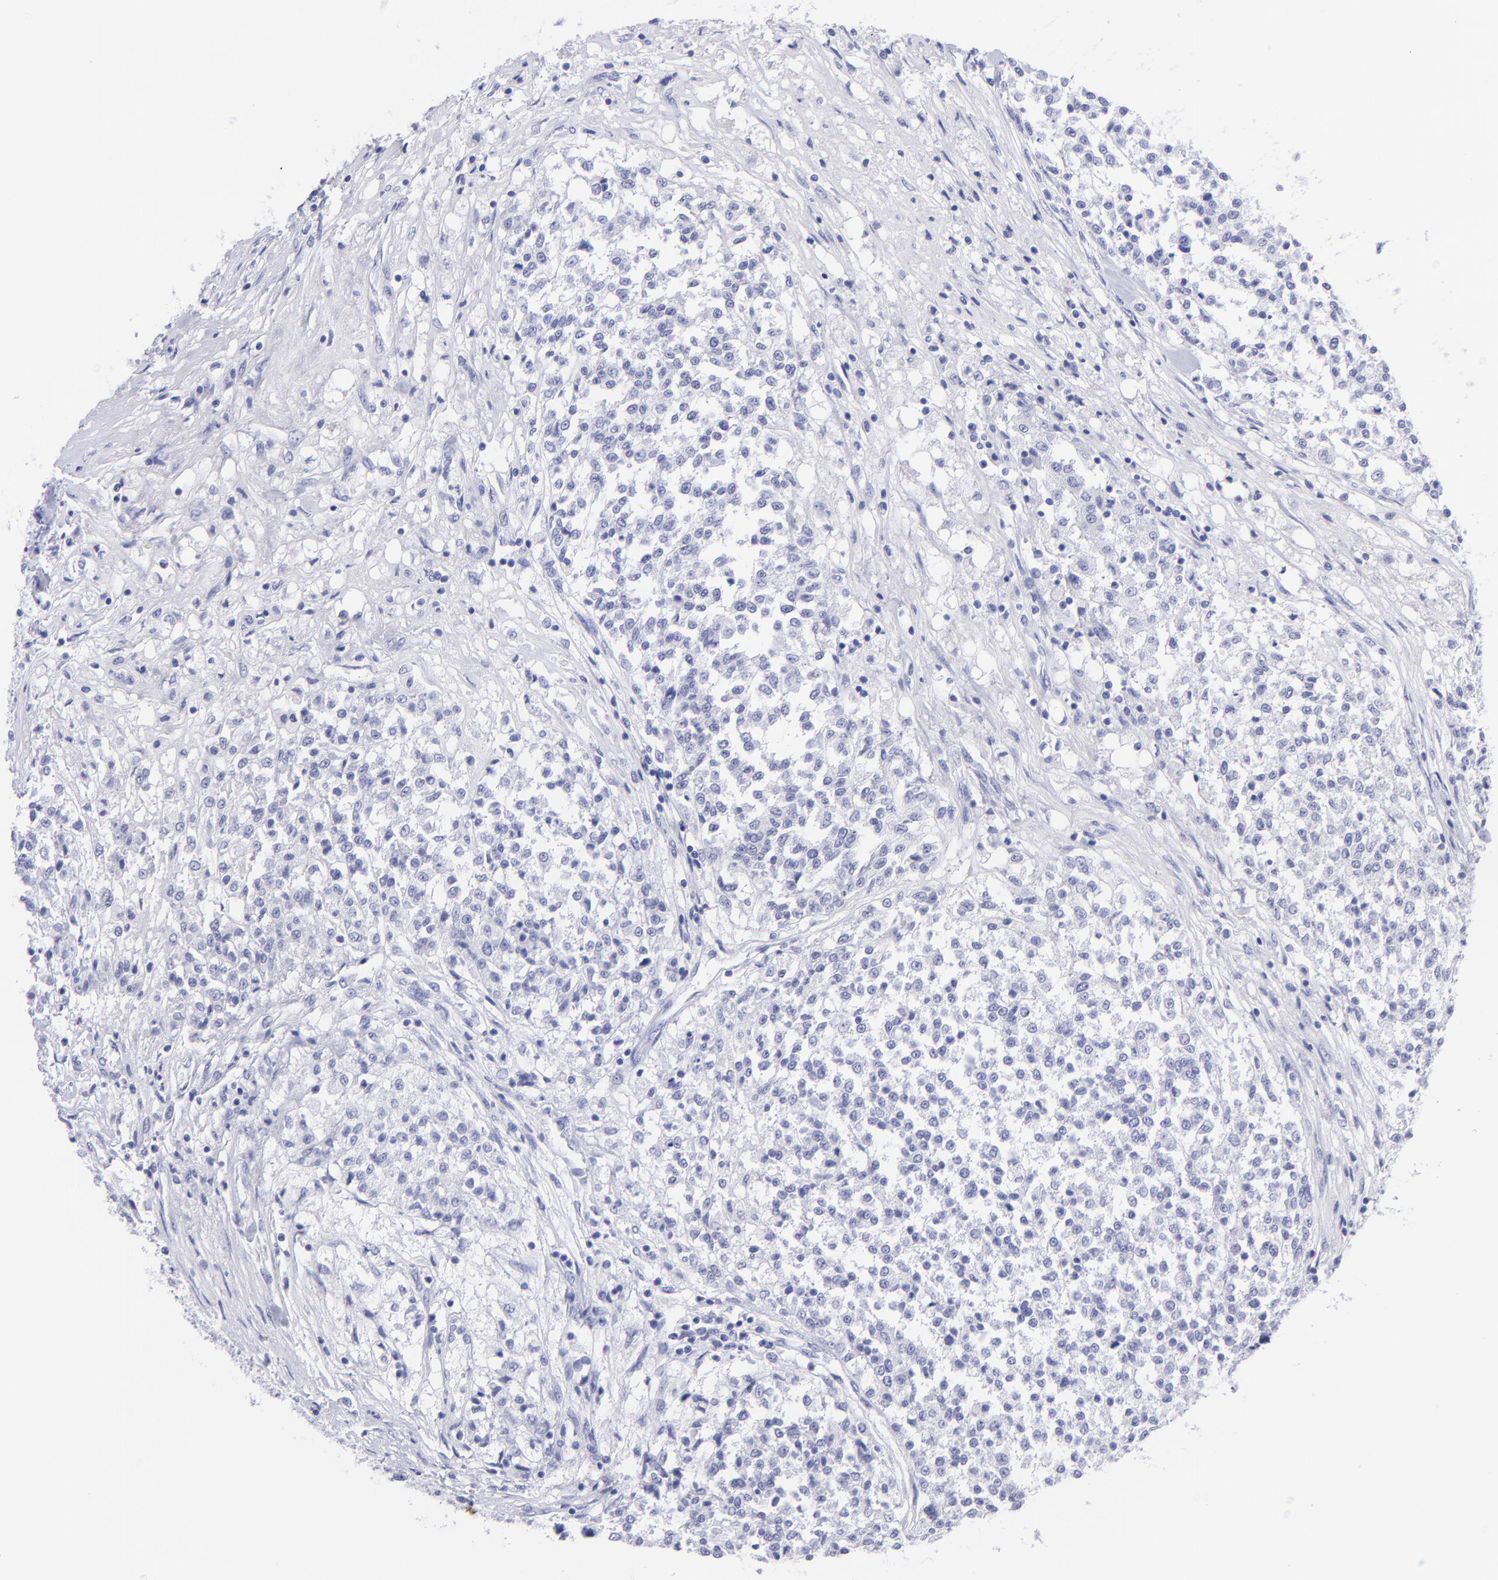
{"staining": {"intensity": "negative", "quantity": "none", "location": "none"}, "tissue": "testis cancer", "cell_type": "Tumor cells", "image_type": "cancer", "snomed": [{"axis": "morphology", "description": "Seminoma, NOS"}, {"axis": "topography", "description": "Testis"}], "caption": "Tumor cells show no significant positivity in testis seminoma.", "gene": "PIP", "patient": {"sex": "male", "age": 59}}